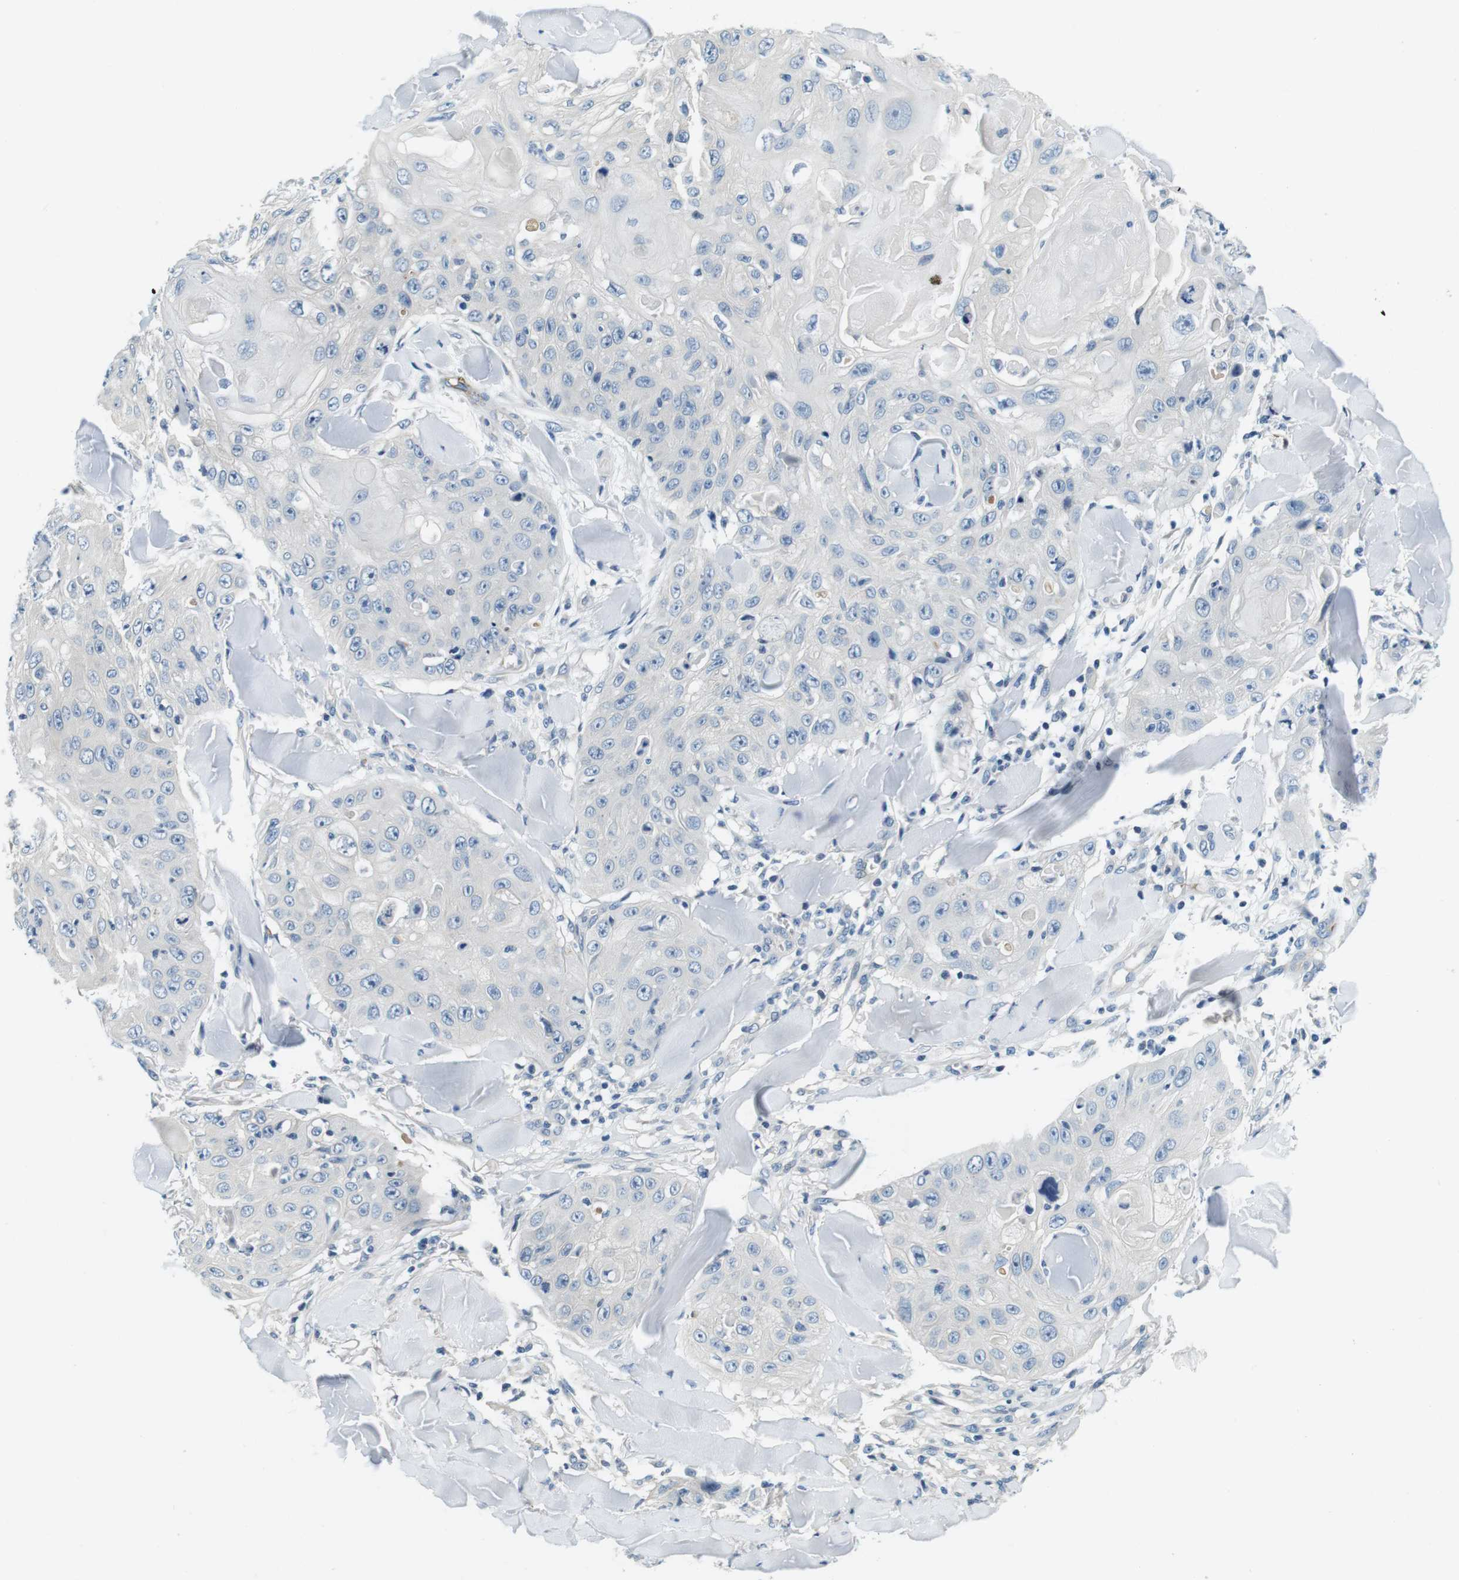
{"staining": {"intensity": "negative", "quantity": "none", "location": "none"}, "tissue": "skin cancer", "cell_type": "Tumor cells", "image_type": "cancer", "snomed": [{"axis": "morphology", "description": "Squamous cell carcinoma, NOS"}, {"axis": "topography", "description": "Skin"}], "caption": "High power microscopy micrograph of an immunohistochemistry (IHC) micrograph of skin squamous cell carcinoma, revealing no significant staining in tumor cells.", "gene": "KCNJ5", "patient": {"sex": "male", "age": 86}}